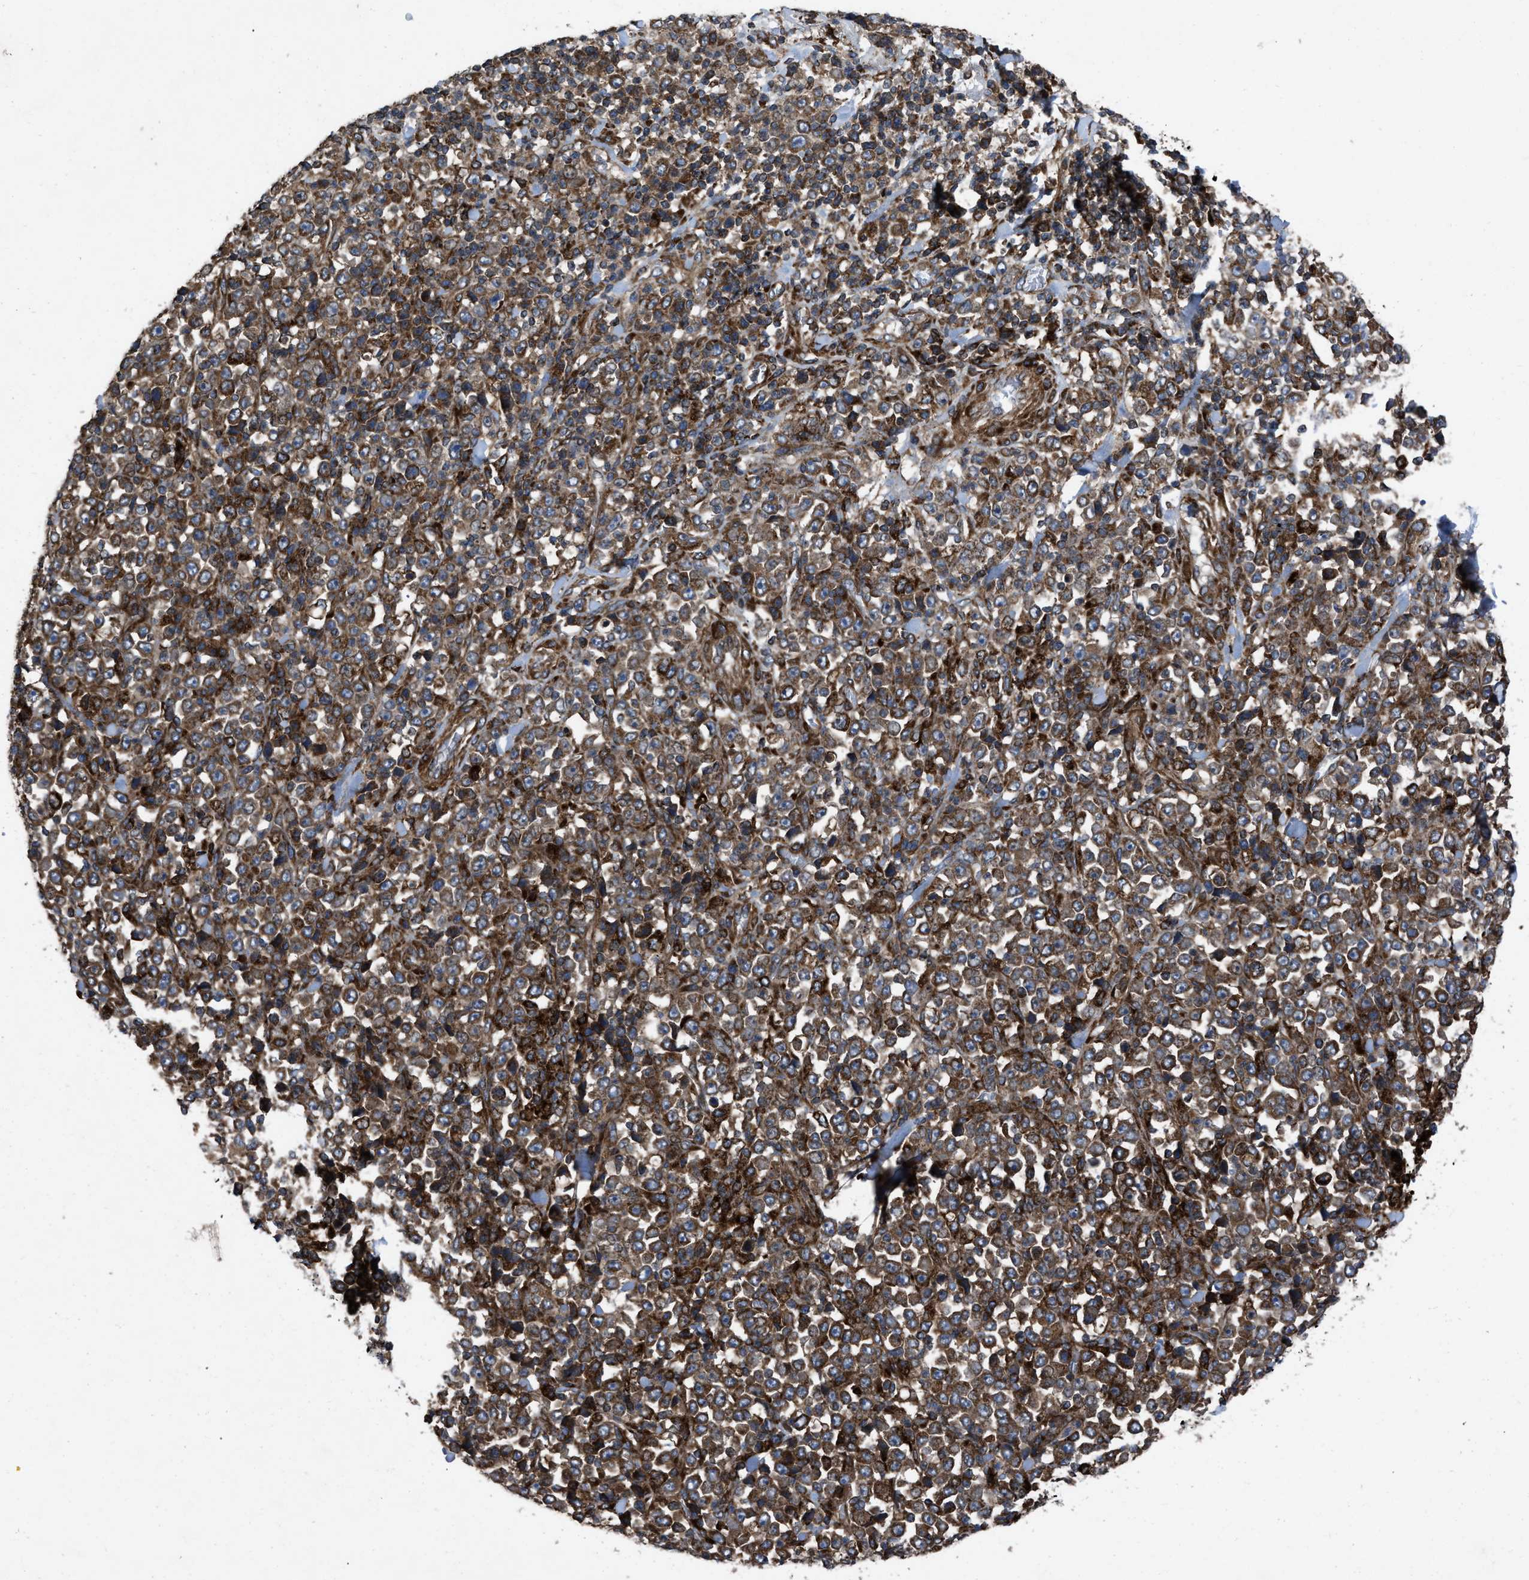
{"staining": {"intensity": "strong", "quantity": ">75%", "location": "cytoplasmic/membranous"}, "tissue": "stomach cancer", "cell_type": "Tumor cells", "image_type": "cancer", "snomed": [{"axis": "morphology", "description": "Normal tissue, NOS"}, {"axis": "morphology", "description": "Adenocarcinoma, NOS"}, {"axis": "topography", "description": "Stomach, upper"}, {"axis": "topography", "description": "Stomach"}], "caption": "Strong cytoplasmic/membranous staining is seen in about >75% of tumor cells in adenocarcinoma (stomach).", "gene": "PER3", "patient": {"sex": "male", "age": 59}}